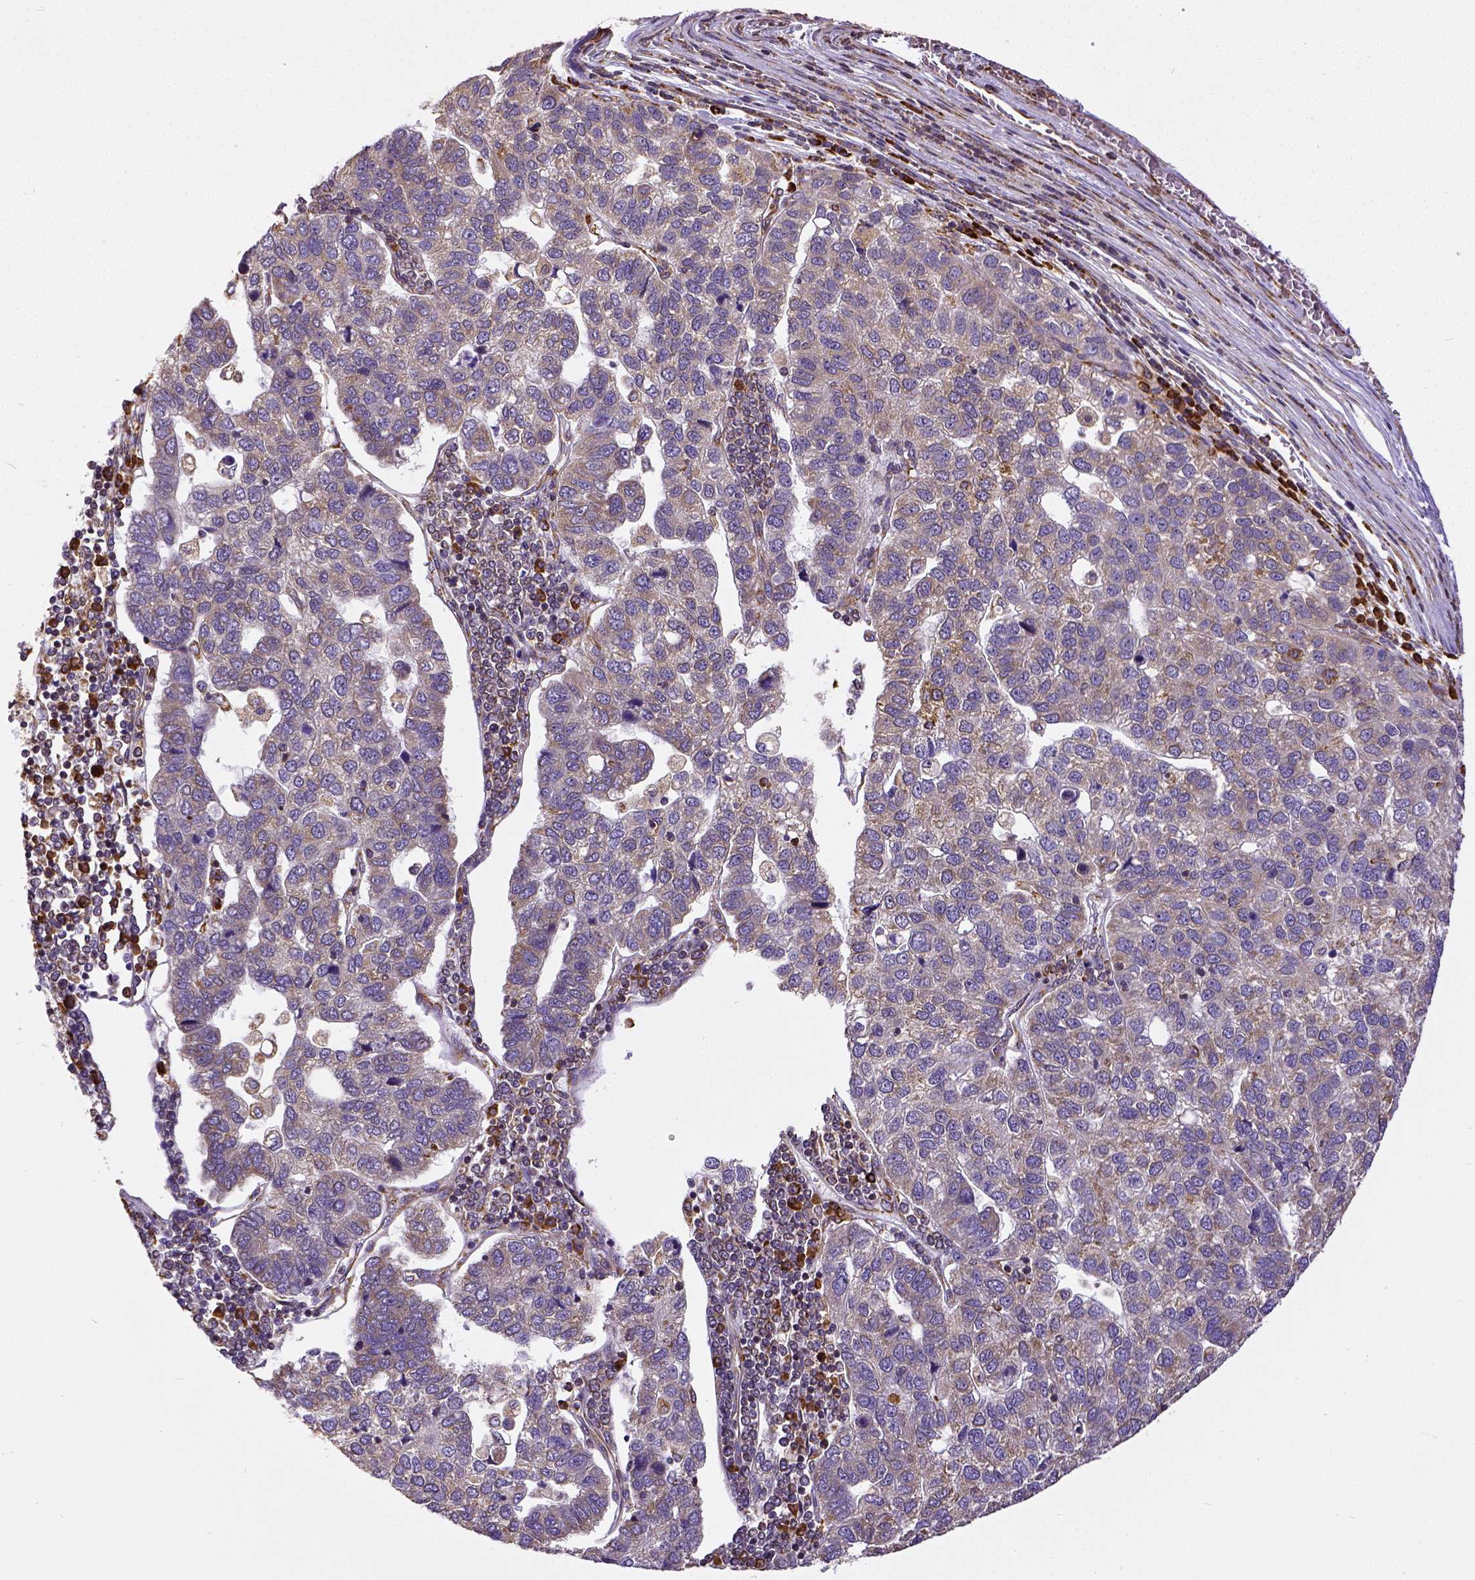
{"staining": {"intensity": "weak", "quantity": "<25%", "location": "cytoplasmic/membranous"}, "tissue": "pancreatic cancer", "cell_type": "Tumor cells", "image_type": "cancer", "snomed": [{"axis": "morphology", "description": "Adenocarcinoma, NOS"}, {"axis": "topography", "description": "Pancreas"}], "caption": "Pancreatic cancer (adenocarcinoma) was stained to show a protein in brown. There is no significant staining in tumor cells.", "gene": "MTDH", "patient": {"sex": "female", "age": 61}}